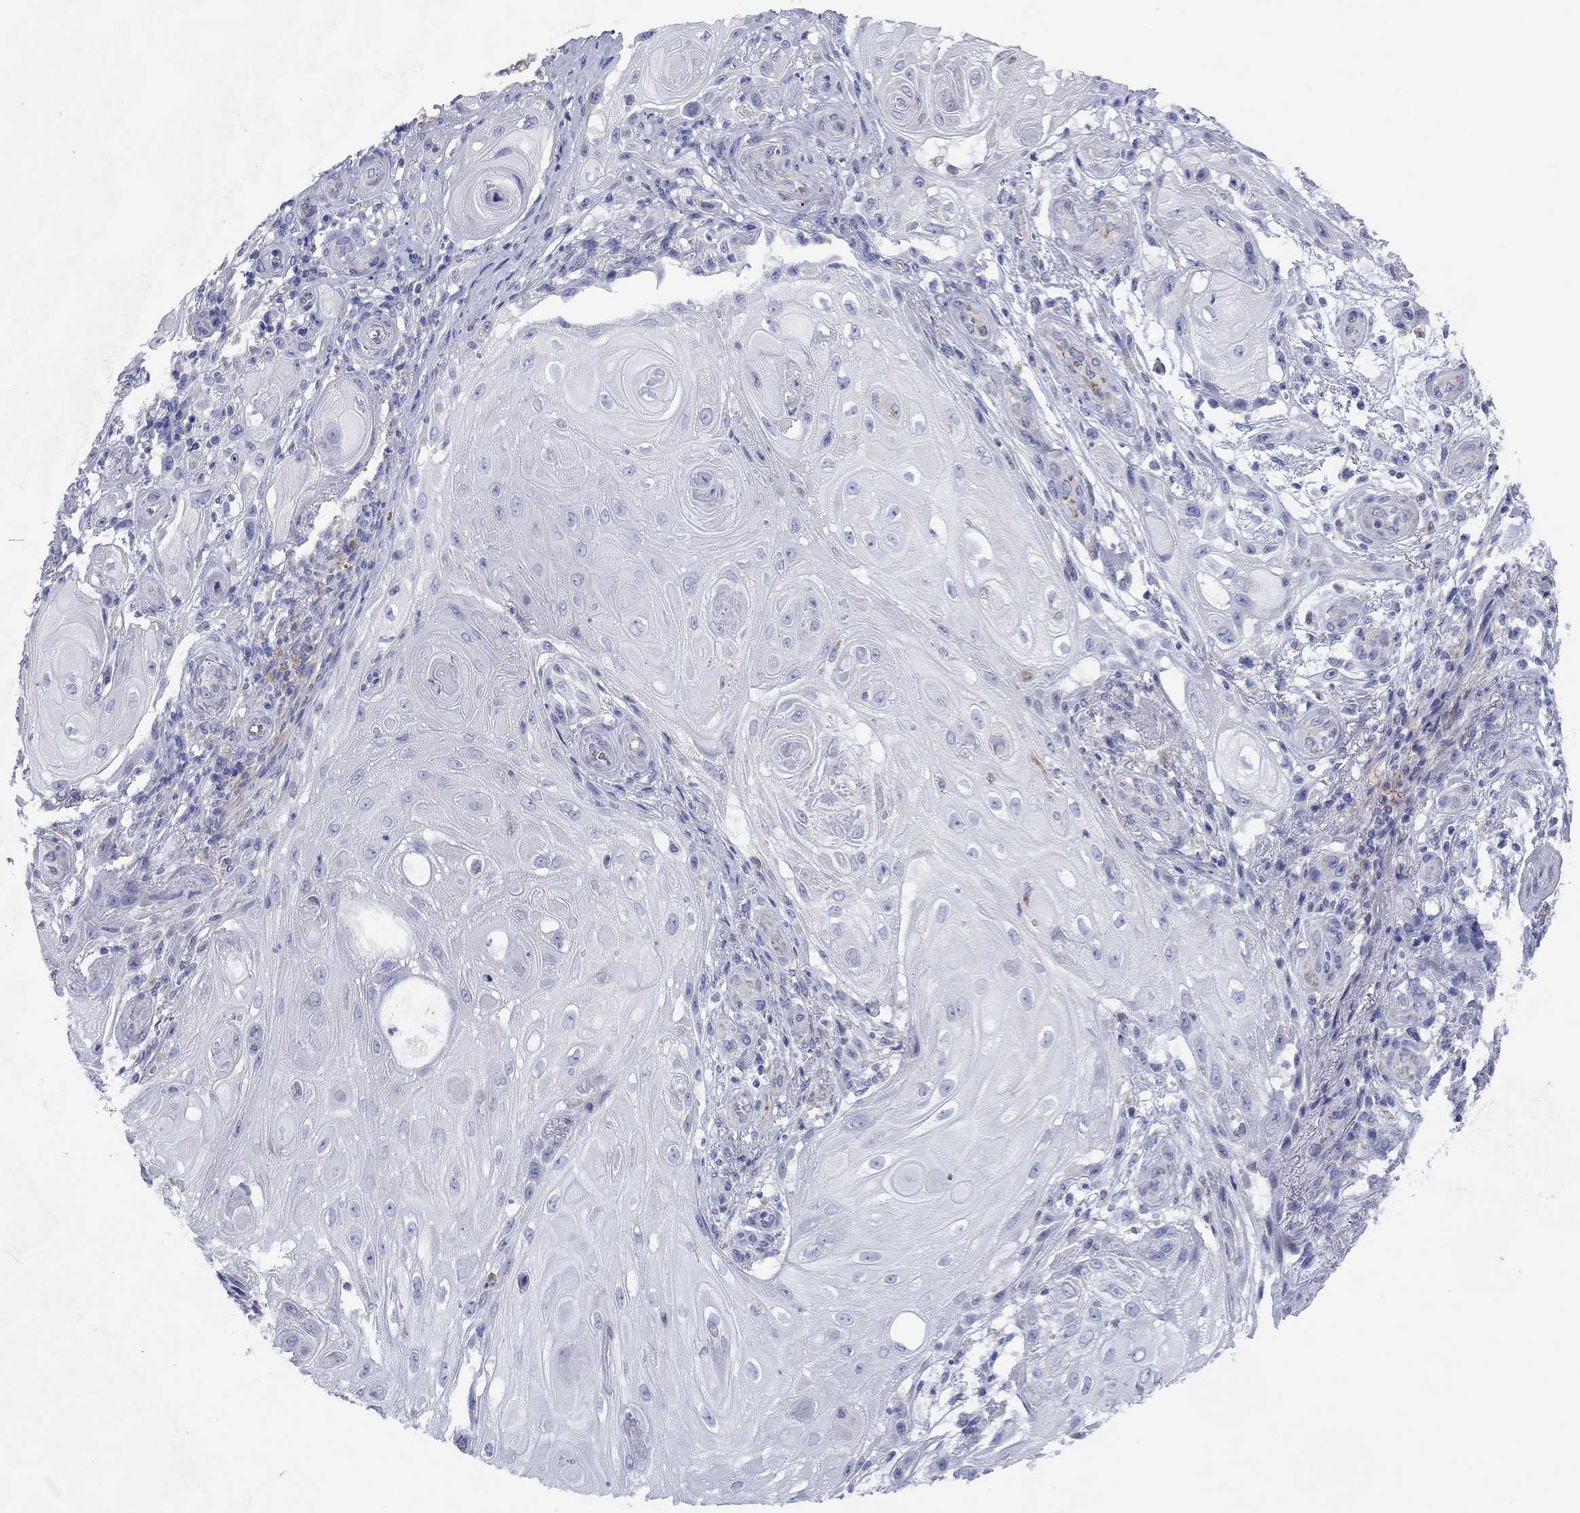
{"staining": {"intensity": "negative", "quantity": "none", "location": "none"}, "tissue": "skin cancer", "cell_type": "Tumor cells", "image_type": "cancer", "snomed": [{"axis": "morphology", "description": "Squamous cell carcinoma, NOS"}, {"axis": "topography", "description": "Skin"}], "caption": "High magnification brightfield microscopy of squamous cell carcinoma (skin) stained with DAB (3,3'-diaminobenzidine) (brown) and counterstained with hematoxylin (blue): tumor cells show no significant positivity.", "gene": "MGST3", "patient": {"sex": "male", "age": 62}}